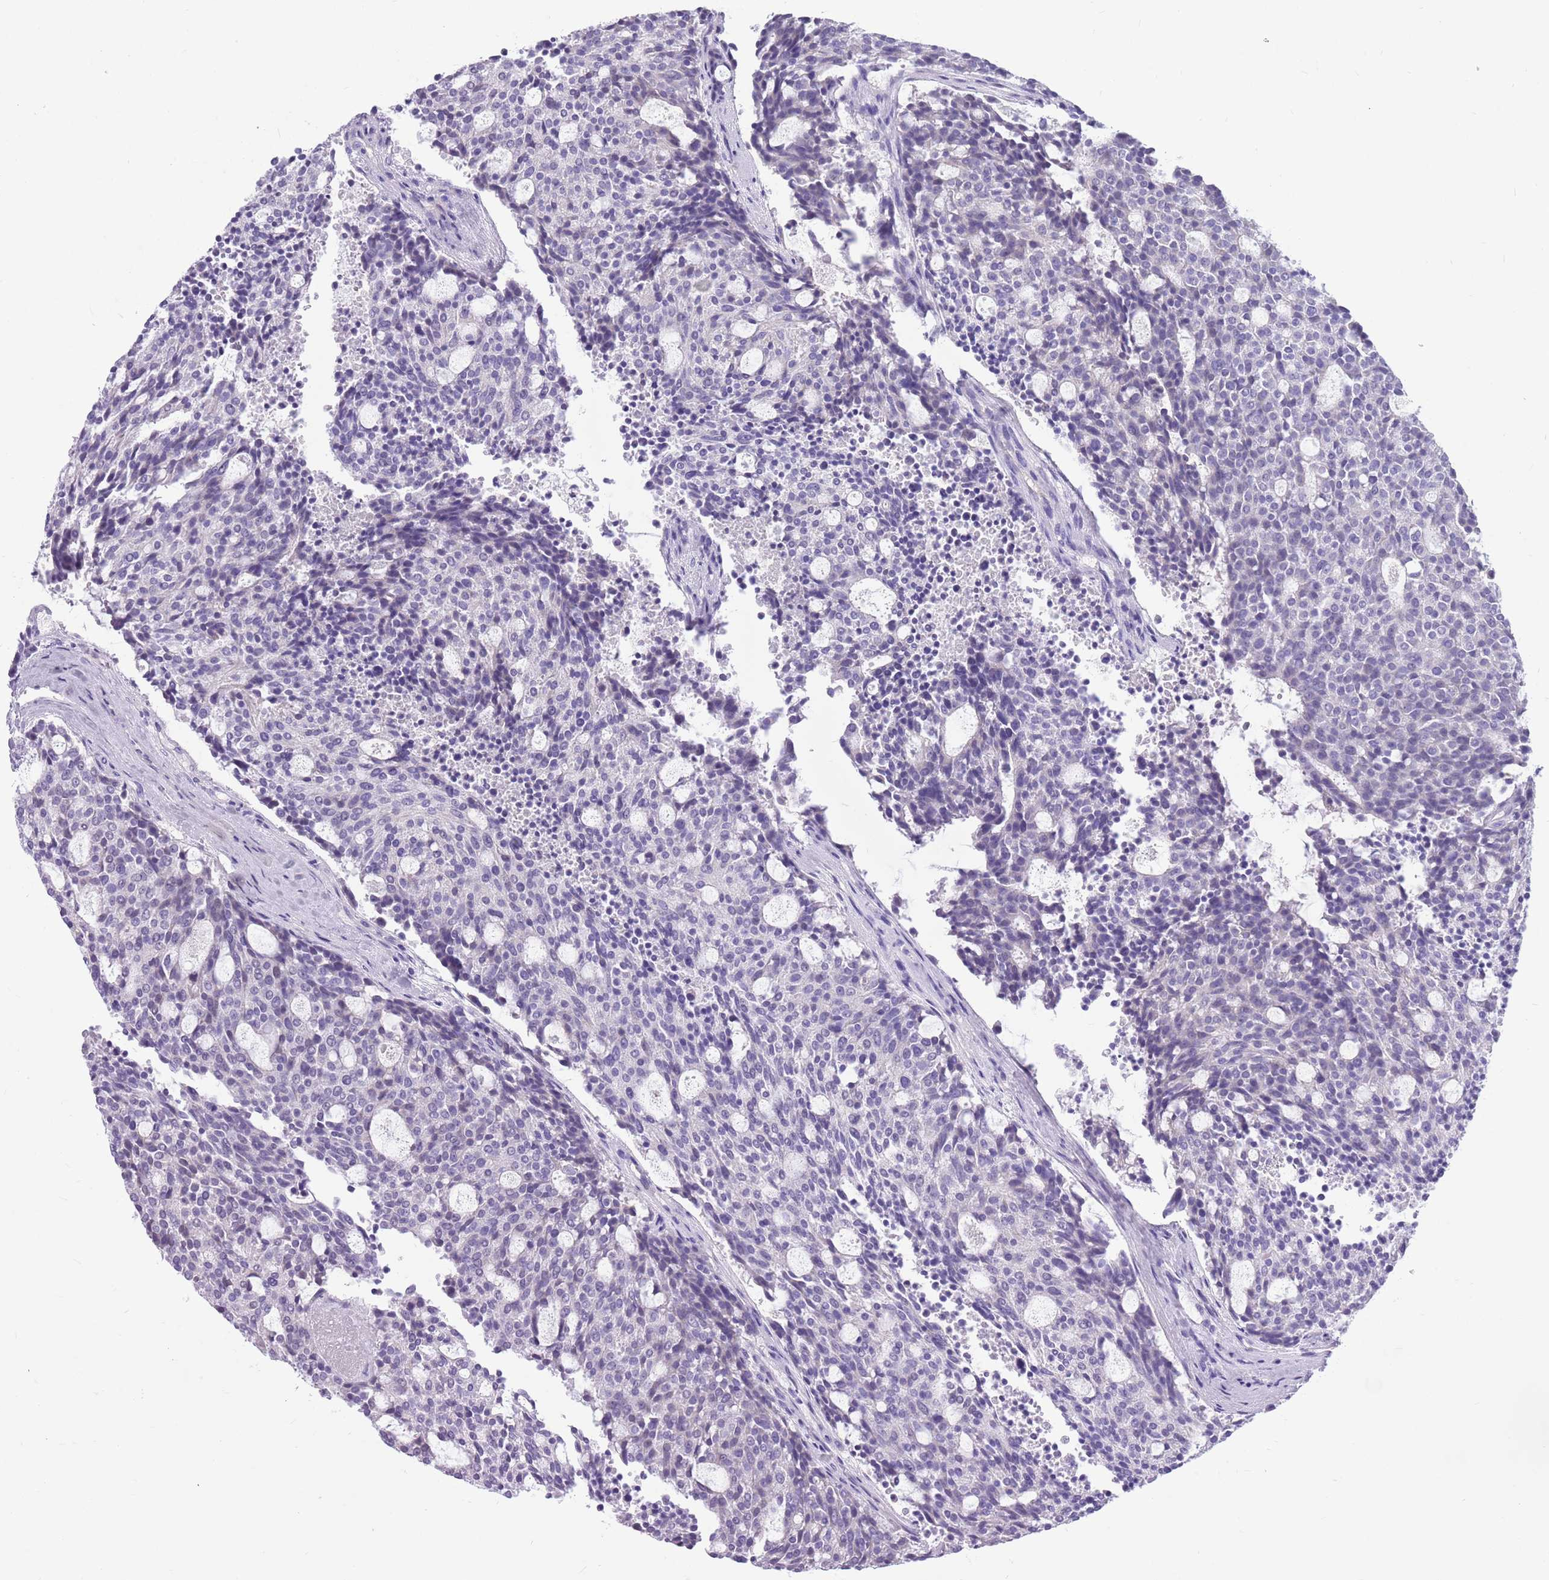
{"staining": {"intensity": "negative", "quantity": "none", "location": "none"}, "tissue": "carcinoid", "cell_type": "Tumor cells", "image_type": "cancer", "snomed": [{"axis": "morphology", "description": "Carcinoid, malignant, NOS"}, {"axis": "topography", "description": "Pancreas"}], "caption": "This is a histopathology image of IHC staining of malignant carcinoid, which shows no staining in tumor cells. (Stains: DAB (3,3'-diaminobenzidine) immunohistochemistry (IHC) with hematoxylin counter stain, Microscopy: brightfield microscopy at high magnification).", "gene": "ZNF425", "patient": {"sex": "female", "age": 54}}